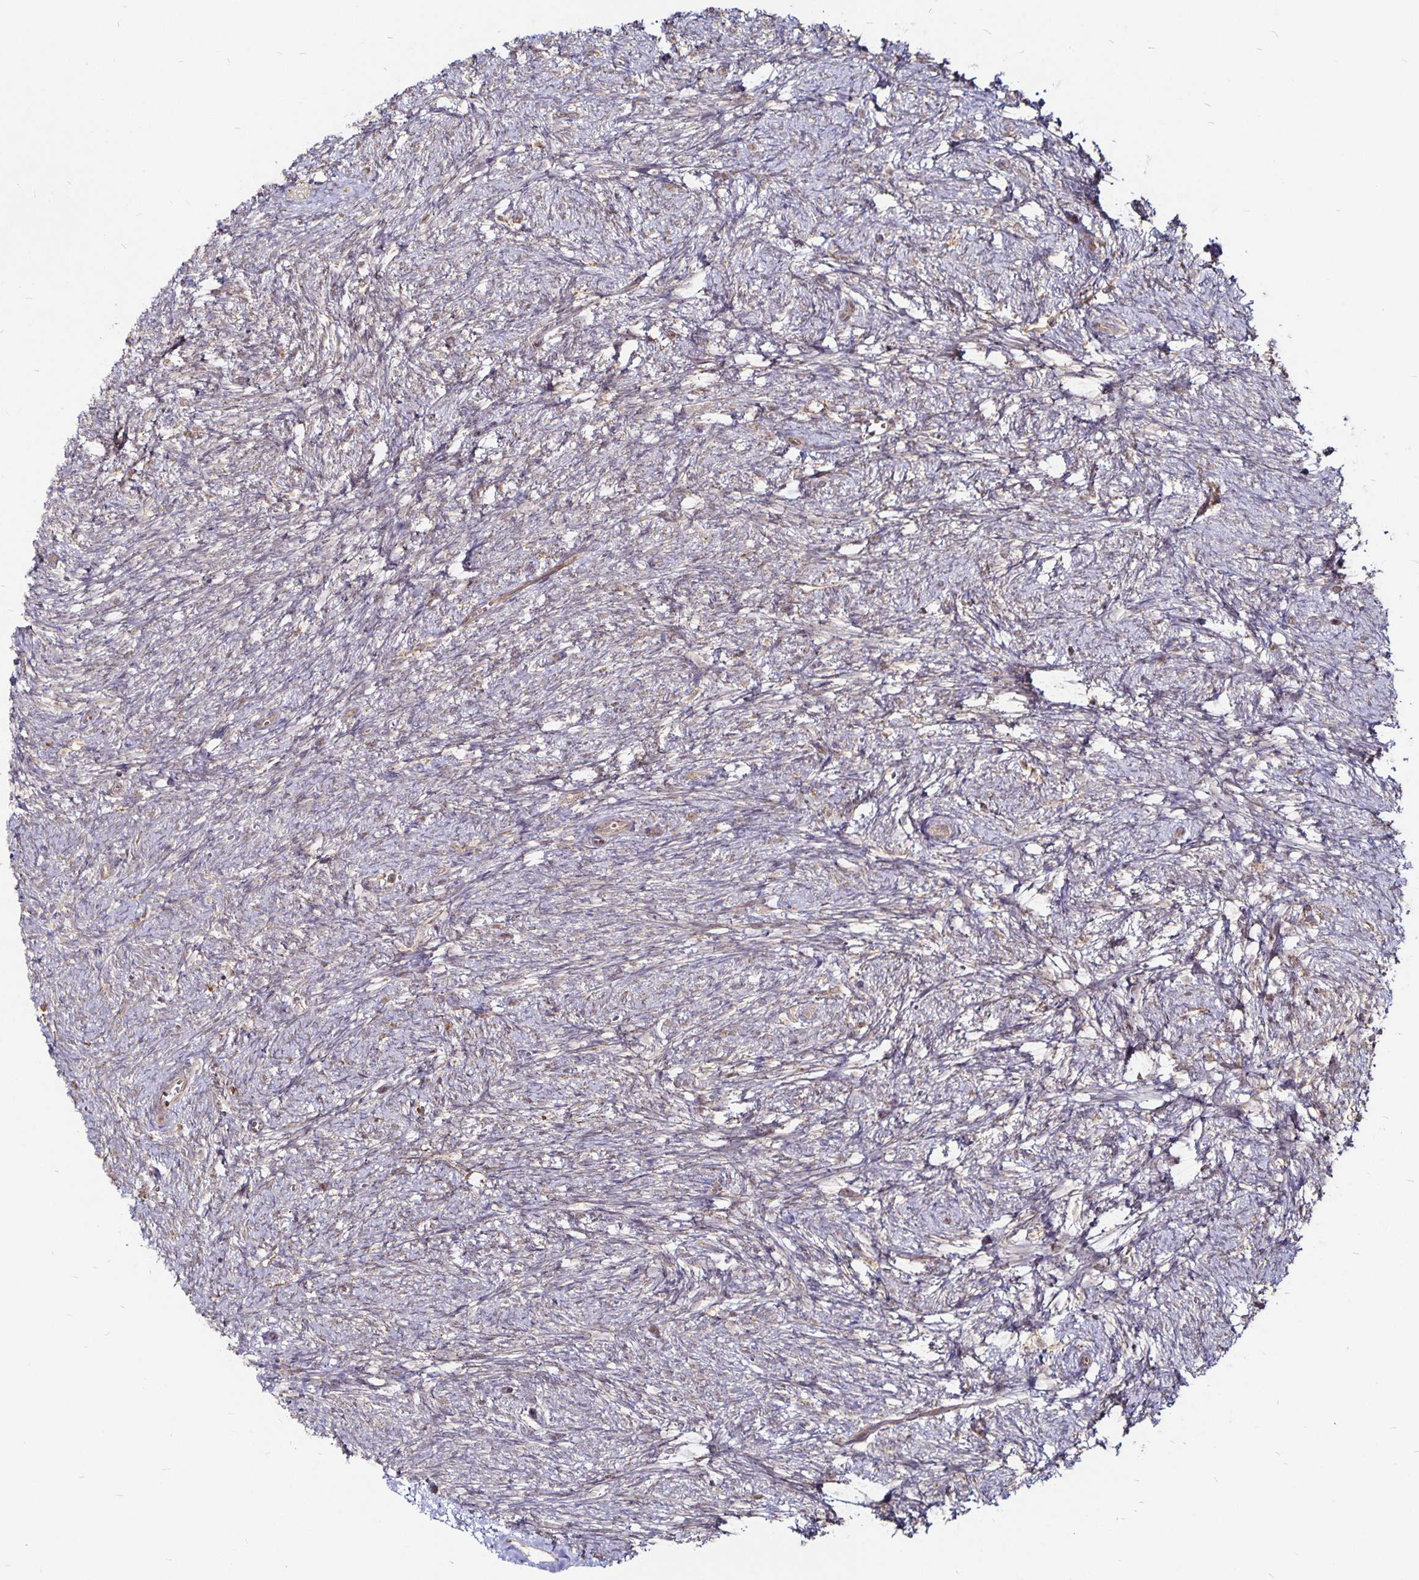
{"staining": {"intensity": "negative", "quantity": "none", "location": "none"}, "tissue": "ovary", "cell_type": "Ovarian stroma cells", "image_type": "normal", "snomed": [{"axis": "morphology", "description": "Normal tissue, NOS"}, {"axis": "topography", "description": "Ovary"}], "caption": "A high-resolution micrograph shows immunohistochemistry staining of unremarkable ovary, which reveals no significant positivity in ovarian stroma cells.", "gene": "CYP27A1", "patient": {"sex": "female", "age": 41}}